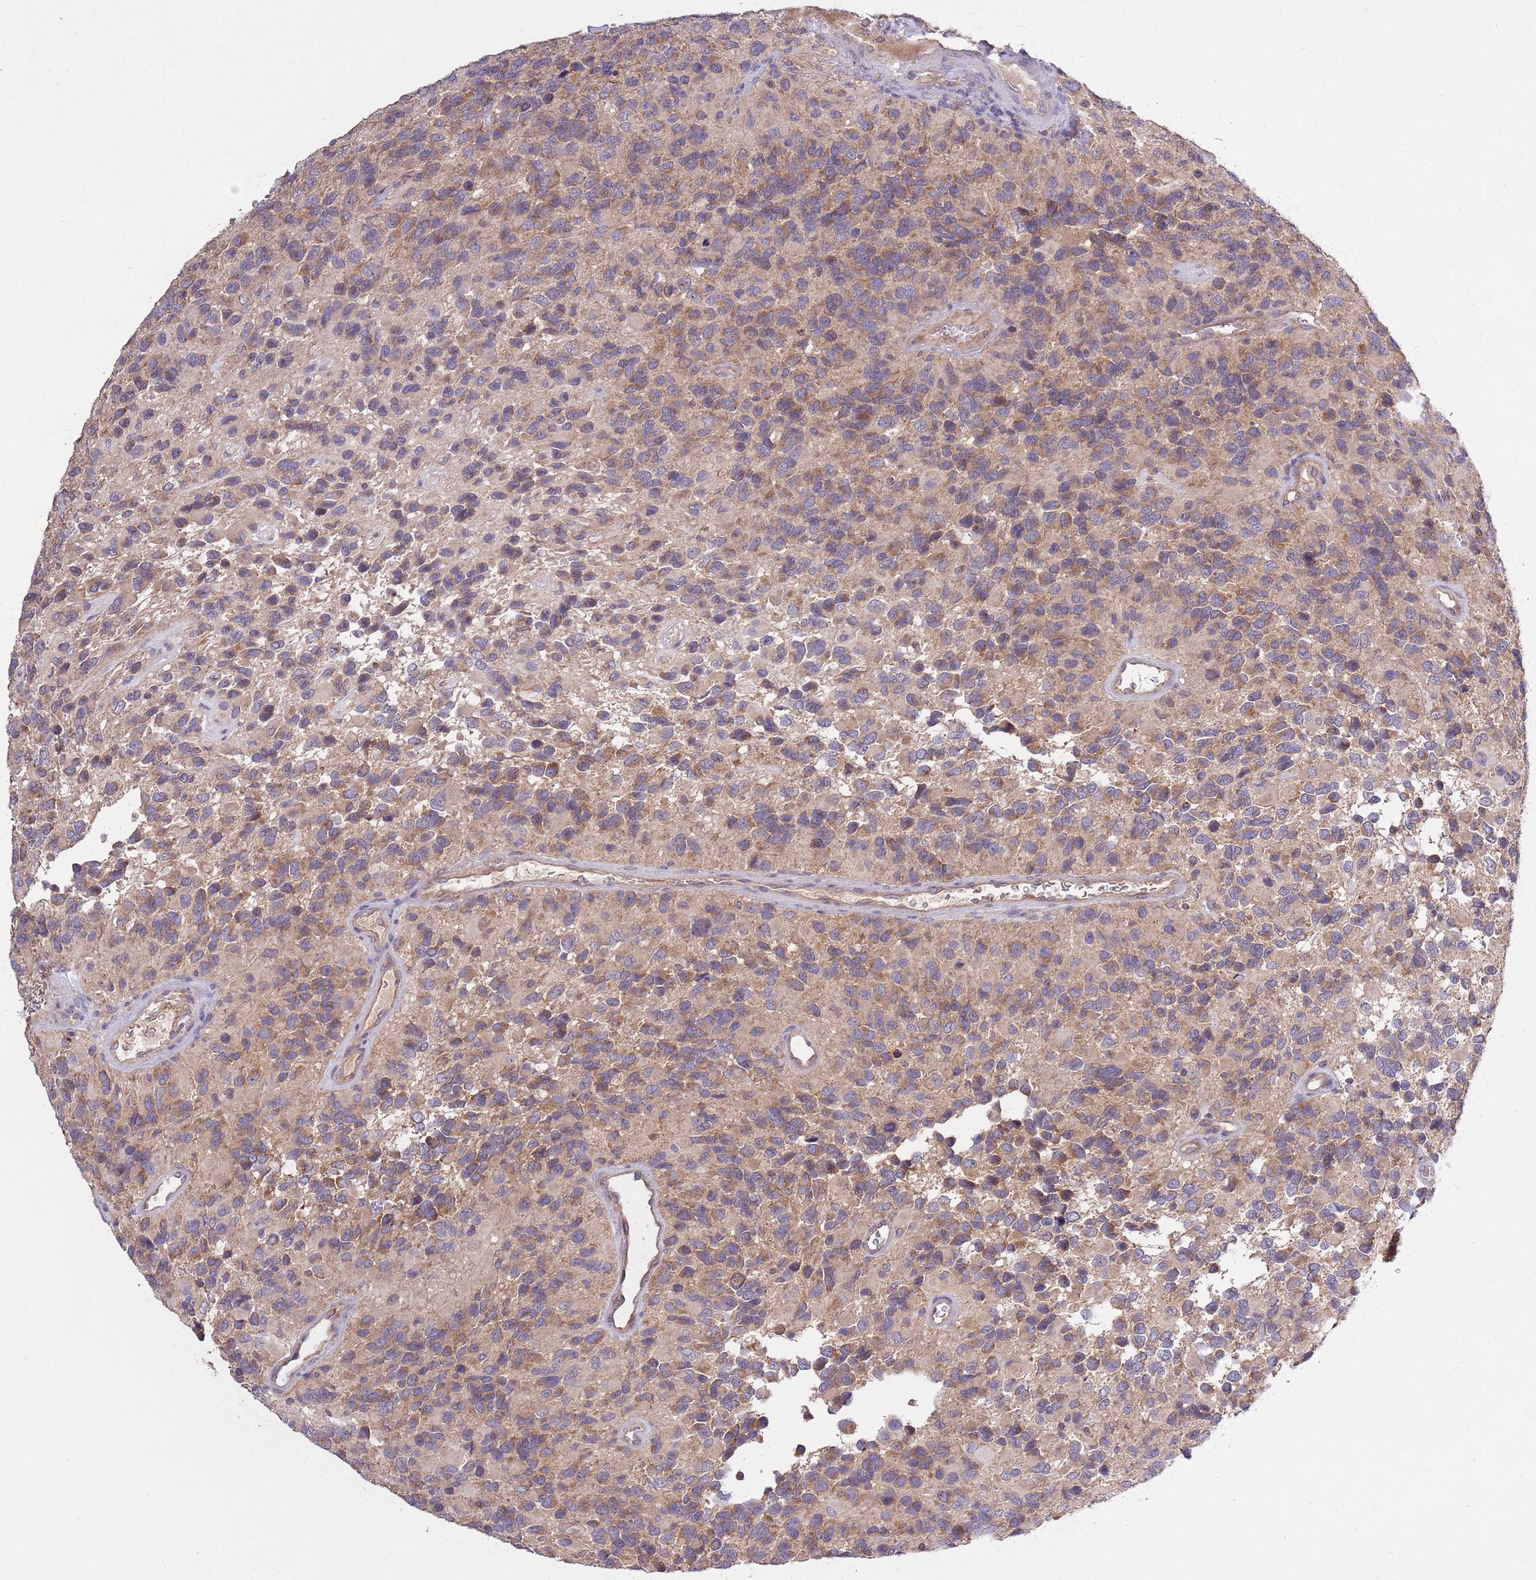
{"staining": {"intensity": "moderate", "quantity": "25%-75%", "location": "cytoplasmic/membranous"}, "tissue": "glioma", "cell_type": "Tumor cells", "image_type": "cancer", "snomed": [{"axis": "morphology", "description": "Glioma, malignant, High grade"}, {"axis": "topography", "description": "Brain"}], "caption": "An image showing moderate cytoplasmic/membranous expression in approximately 25%-75% of tumor cells in glioma, as visualized by brown immunohistochemical staining.", "gene": "MFNG", "patient": {"sex": "male", "age": 77}}